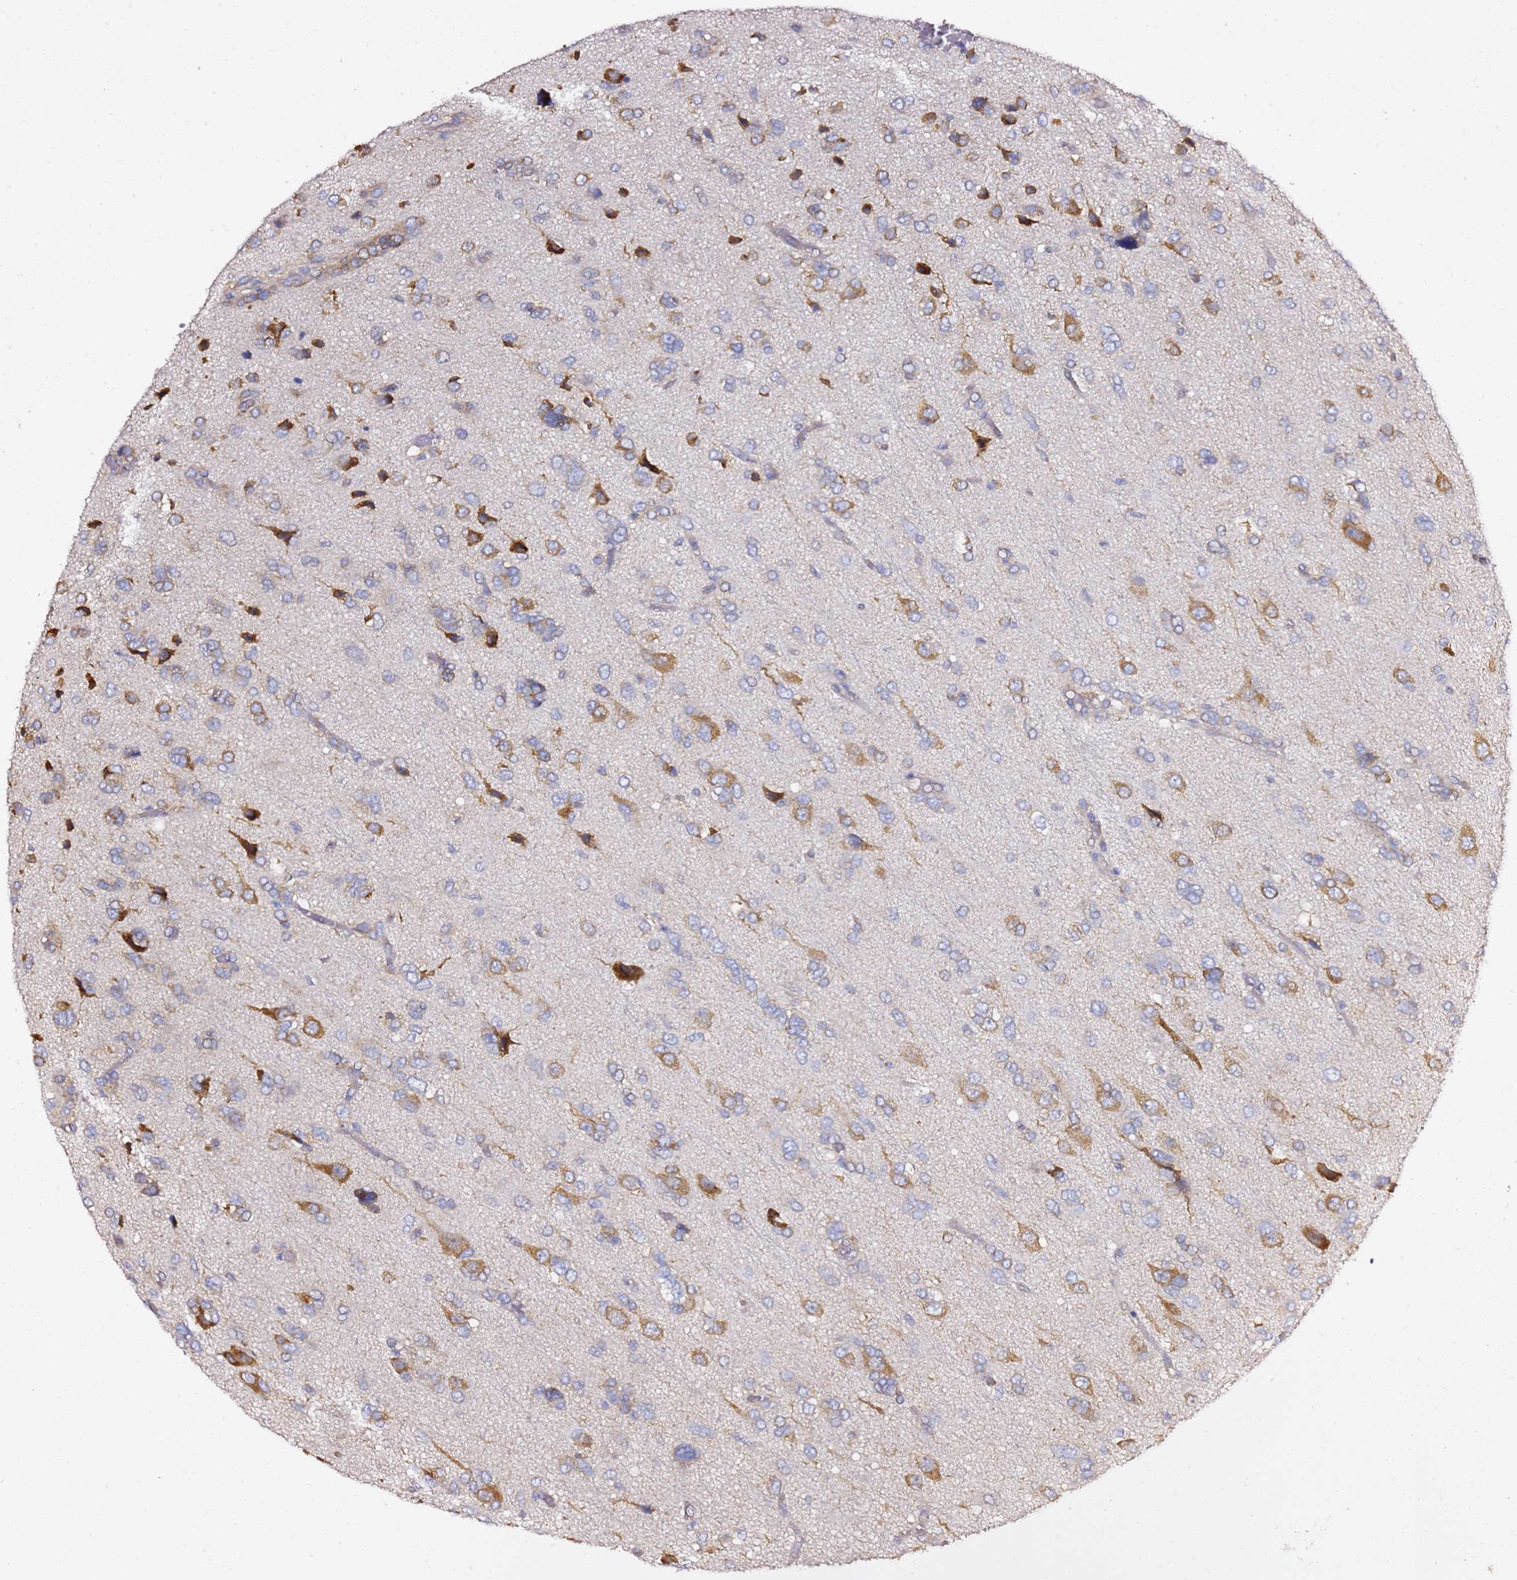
{"staining": {"intensity": "moderate", "quantity": "<25%", "location": "cytoplasmic/membranous"}, "tissue": "glioma", "cell_type": "Tumor cells", "image_type": "cancer", "snomed": [{"axis": "morphology", "description": "Glioma, malignant, High grade"}, {"axis": "topography", "description": "Brain"}], "caption": "High-power microscopy captured an IHC histopathology image of malignant glioma (high-grade), revealing moderate cytoplasmic/membranous expression in about <25% of tumor cells.", "gene": "TPST1", "patient": {"sex": "female", "age": 59}}